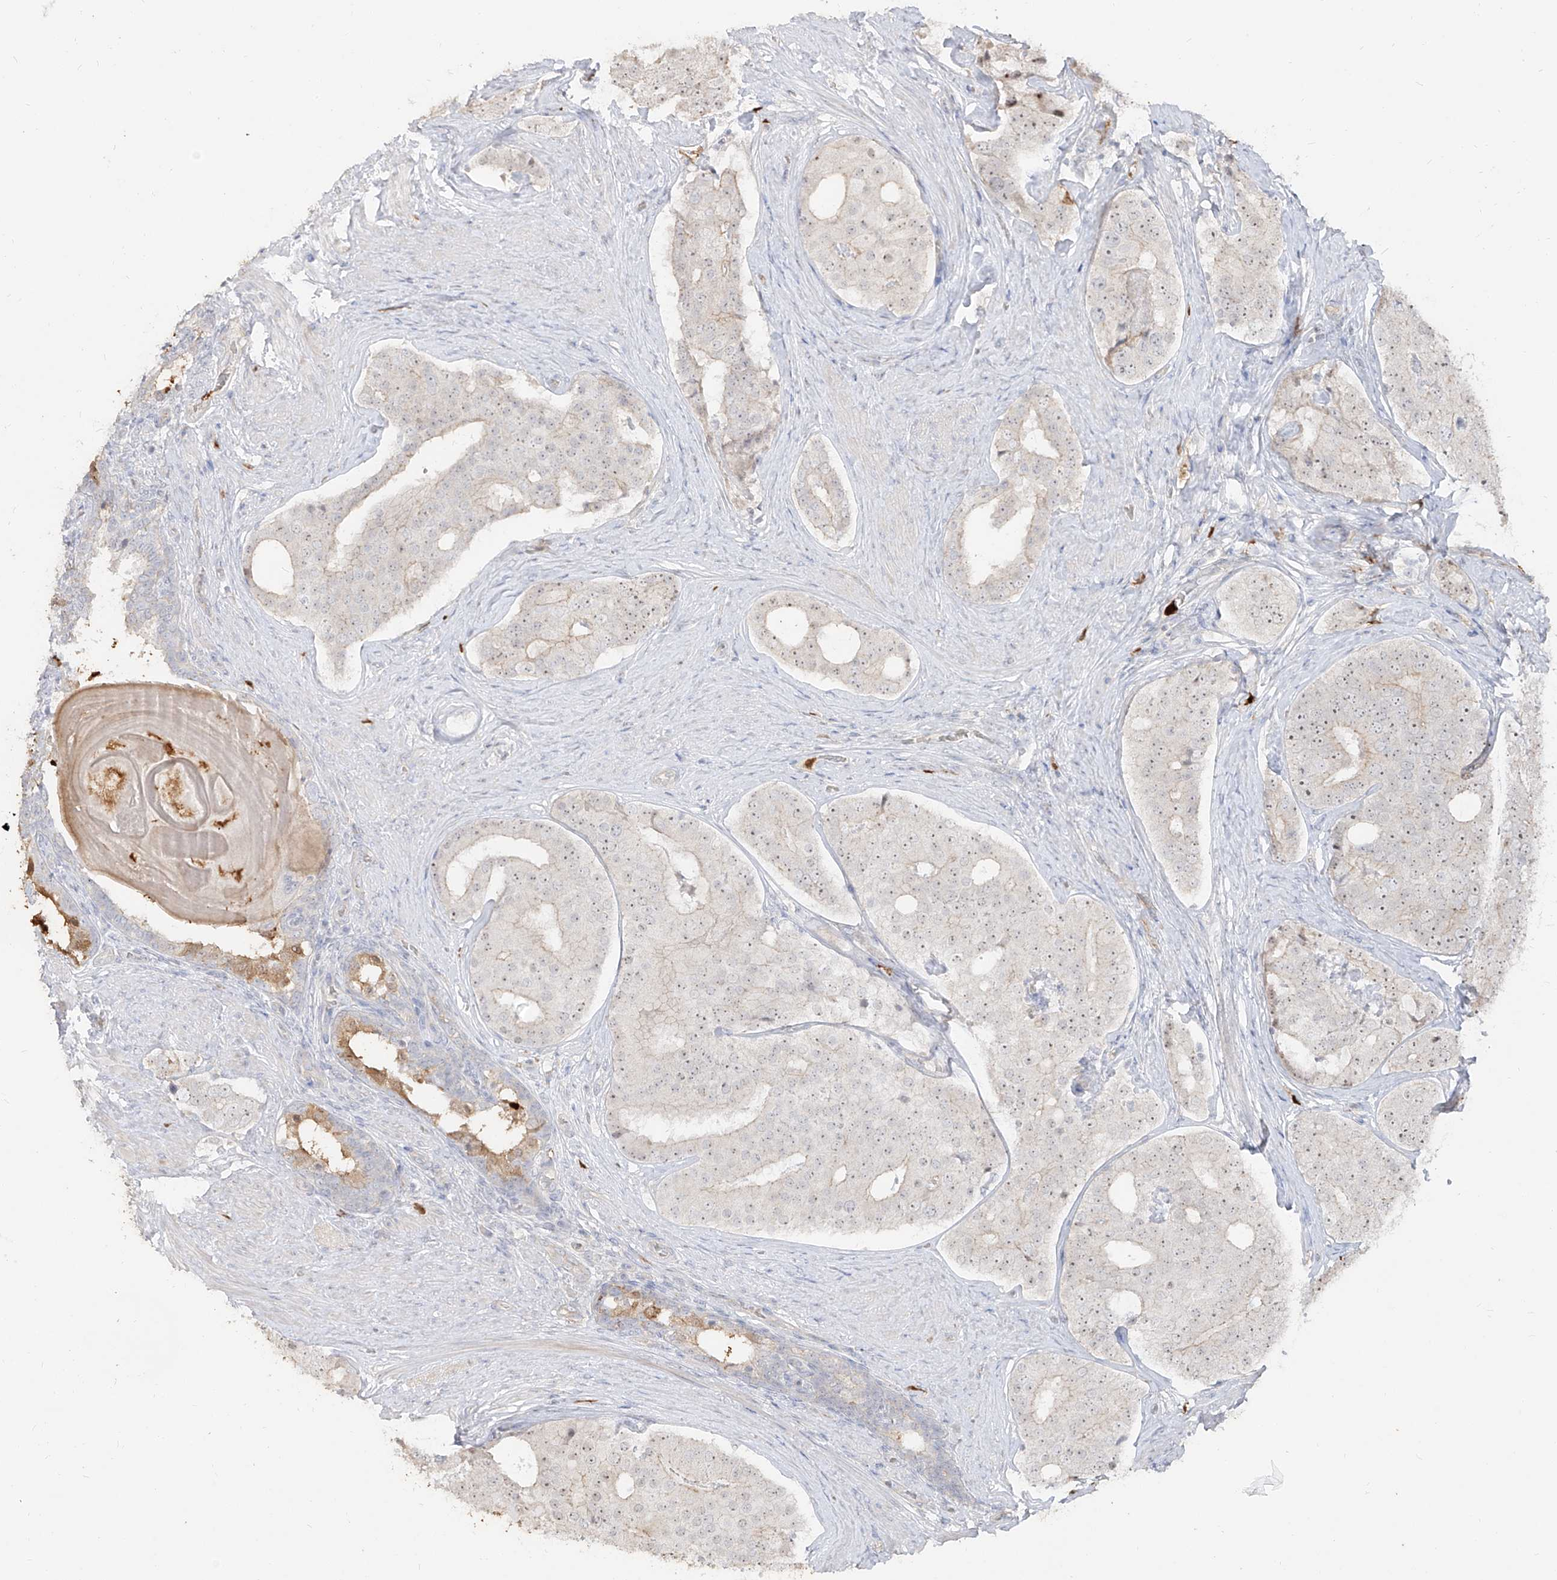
{"staining": {"intensity": "weak", "quantity": "<25%", "location": "nuclear"}, "tissue": "prostate cancer", "cell_type": "Tumor cells", "image_type": "cancer", "snomed": [{"axis": "morphology", "description": "Adenocarcinoma, High grade"}, {"axis": "topography", "description": "Prostate"}], "caption": "Tumor cells show no significant expression in adenocarcinoma (high-grade) (prostate).", "gene": "ZNF227", "patient": {"sex": "male", "age": 56}}